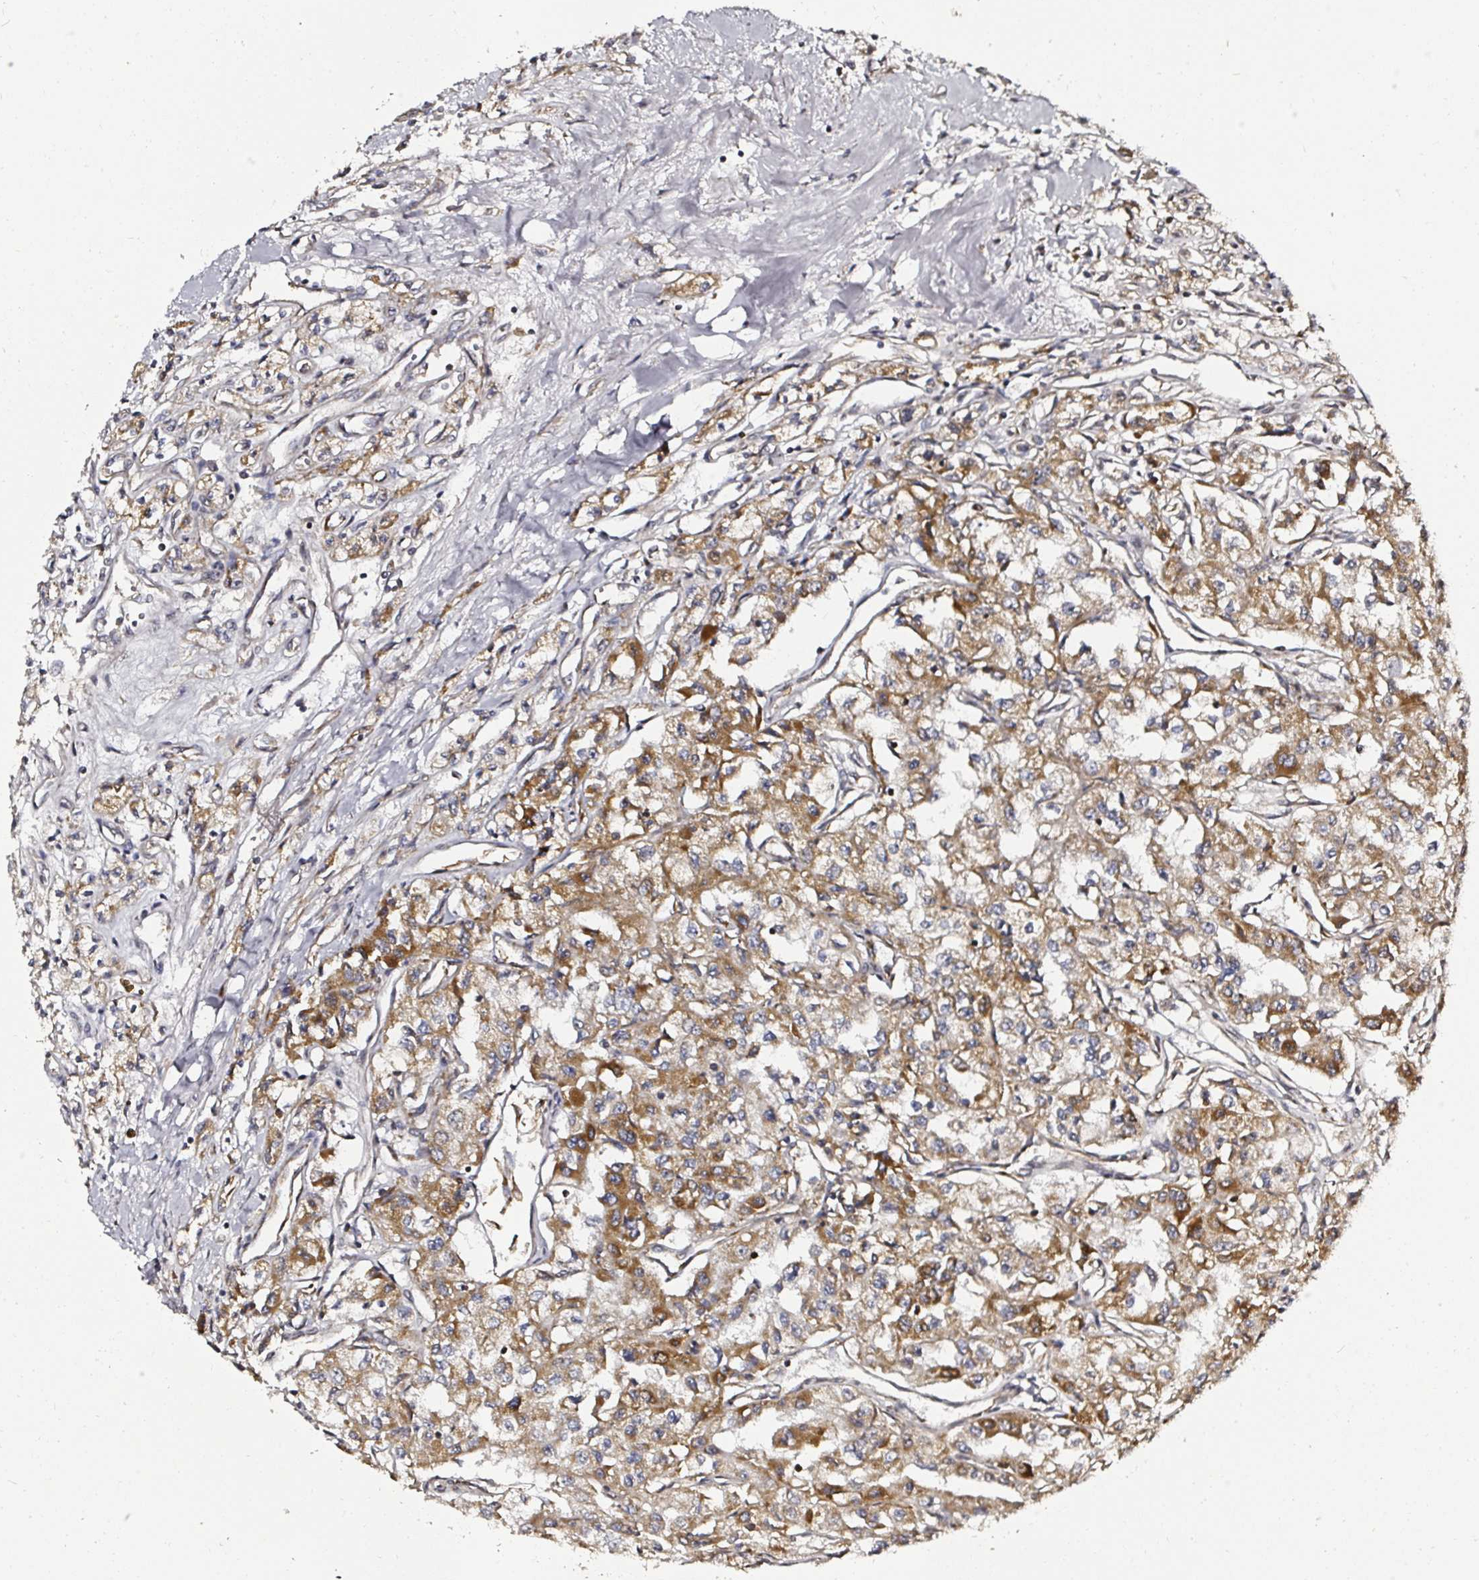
{"staining": {"intensity": "moderate", "quantity": ">75%", "location": "cytoplasmic/membranous"}, "tissue": "renal cancer", "cell_type": "Tumor cells", "image_type": "cancer", "snomed": [{"axis": "morphology", "description": "Adenocarcinoma, NOS"}, {"axis": "topography", "description": "Kidney"}], "caption": "Protein expression analysis of adenocarcinoma (renal) displays moderate cytoplasmic/membranous expression in approximately >75% of tumor cells. (brown staining indicates protein expression, while blue staining denotes nuclei).", "gene": "ATAD3B", "patient": {"sex": "male", "age": 56}}